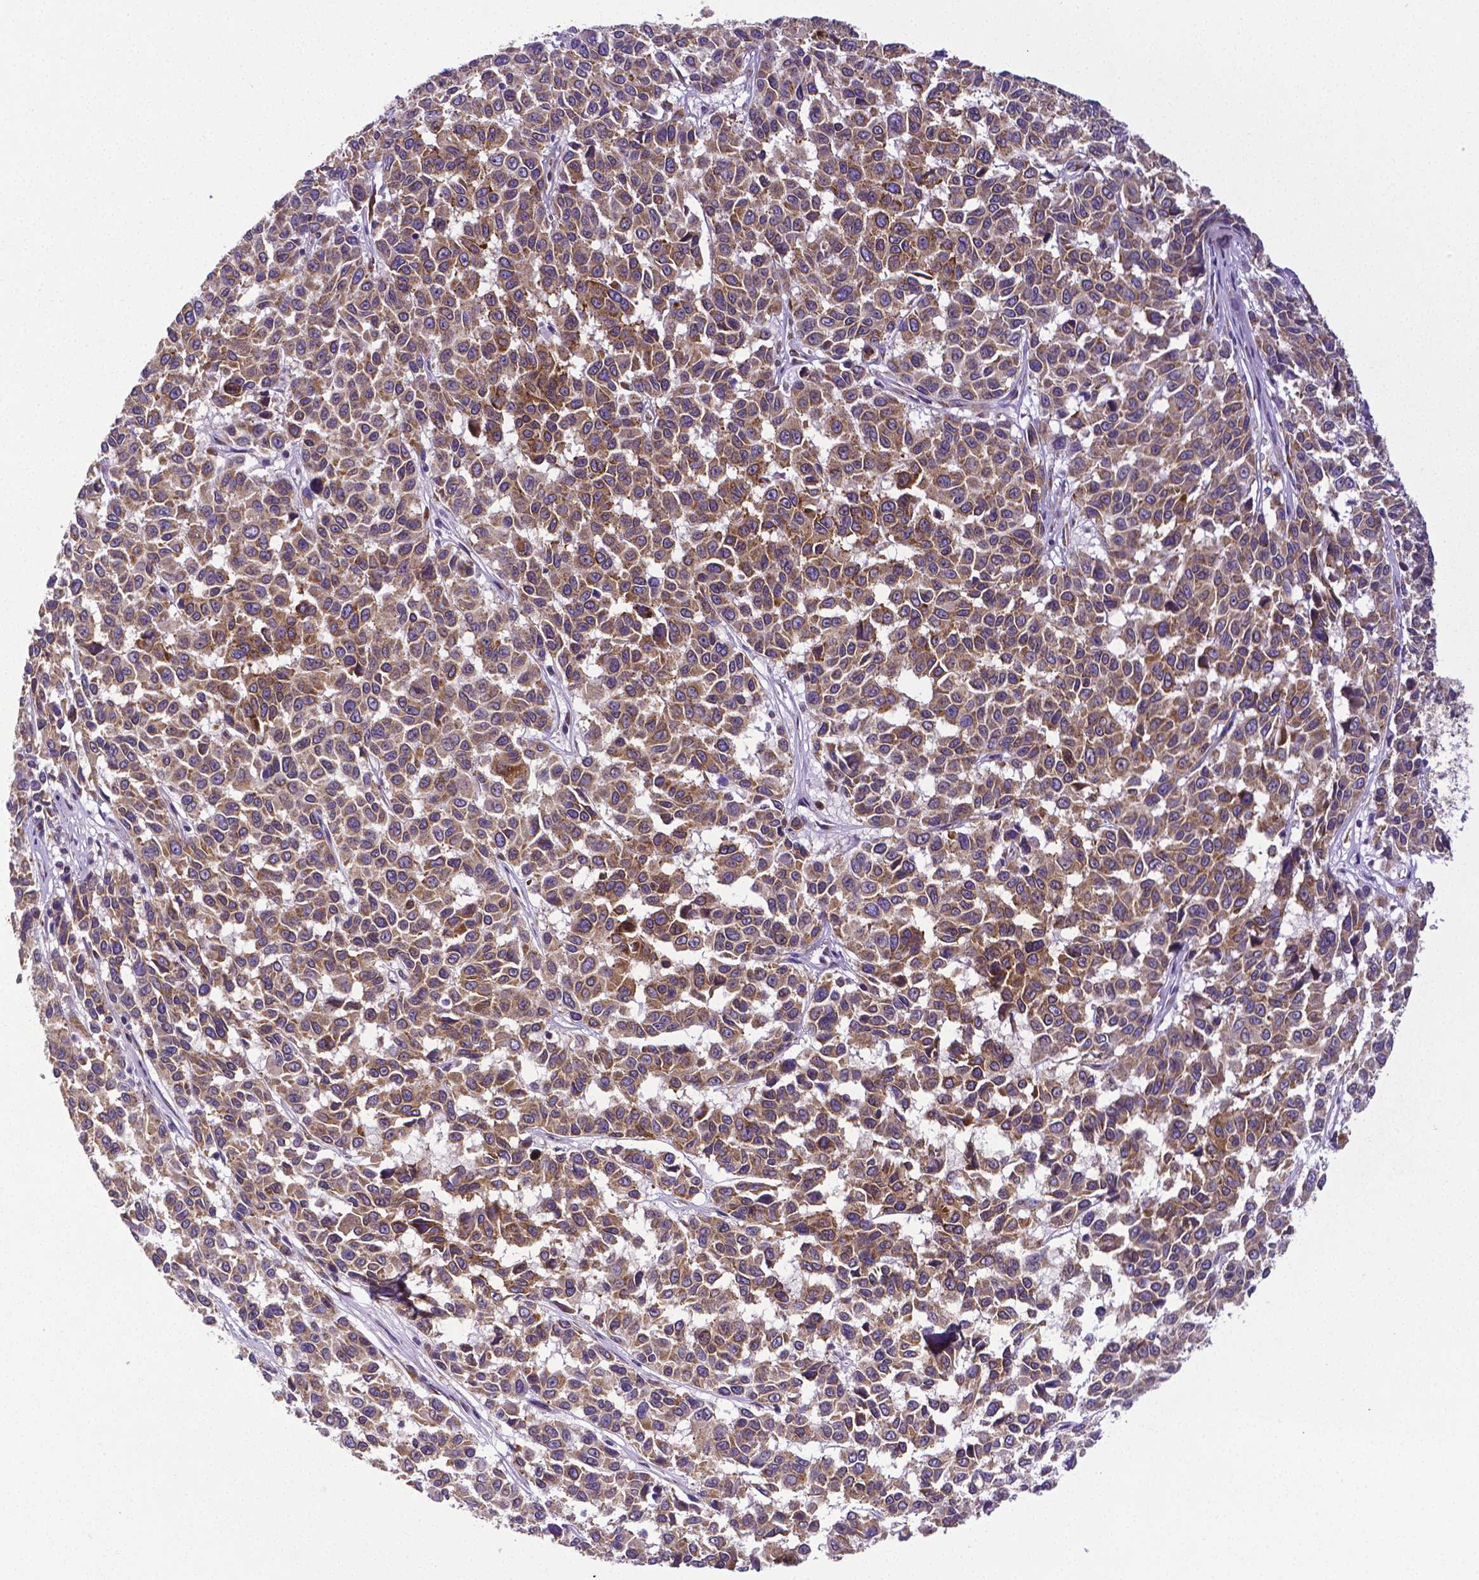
{"staining": {"intensity": "moderate", "quantity": "25%-75%", "location": "cytoplasmic/membranous"}, "tissue": "melanoma", "cell_type": "Tumor cells", "image_type": "cancer", "snomed": [{"axis": "morphology", "description": "Malignant melanoma, NOS"}, {"axis": "topography", "description": "Skin"}], "caption": "Immunohistochemistry (IHC) (DAB (3,3'-diaminobenzidine)) staining of human melanoma shows moderate cytoplasmic/membranous protein staining in about 25%-75% of tumor cells.", "gene": "MTDH", "patient": {"sex": "female", "age": 66}}